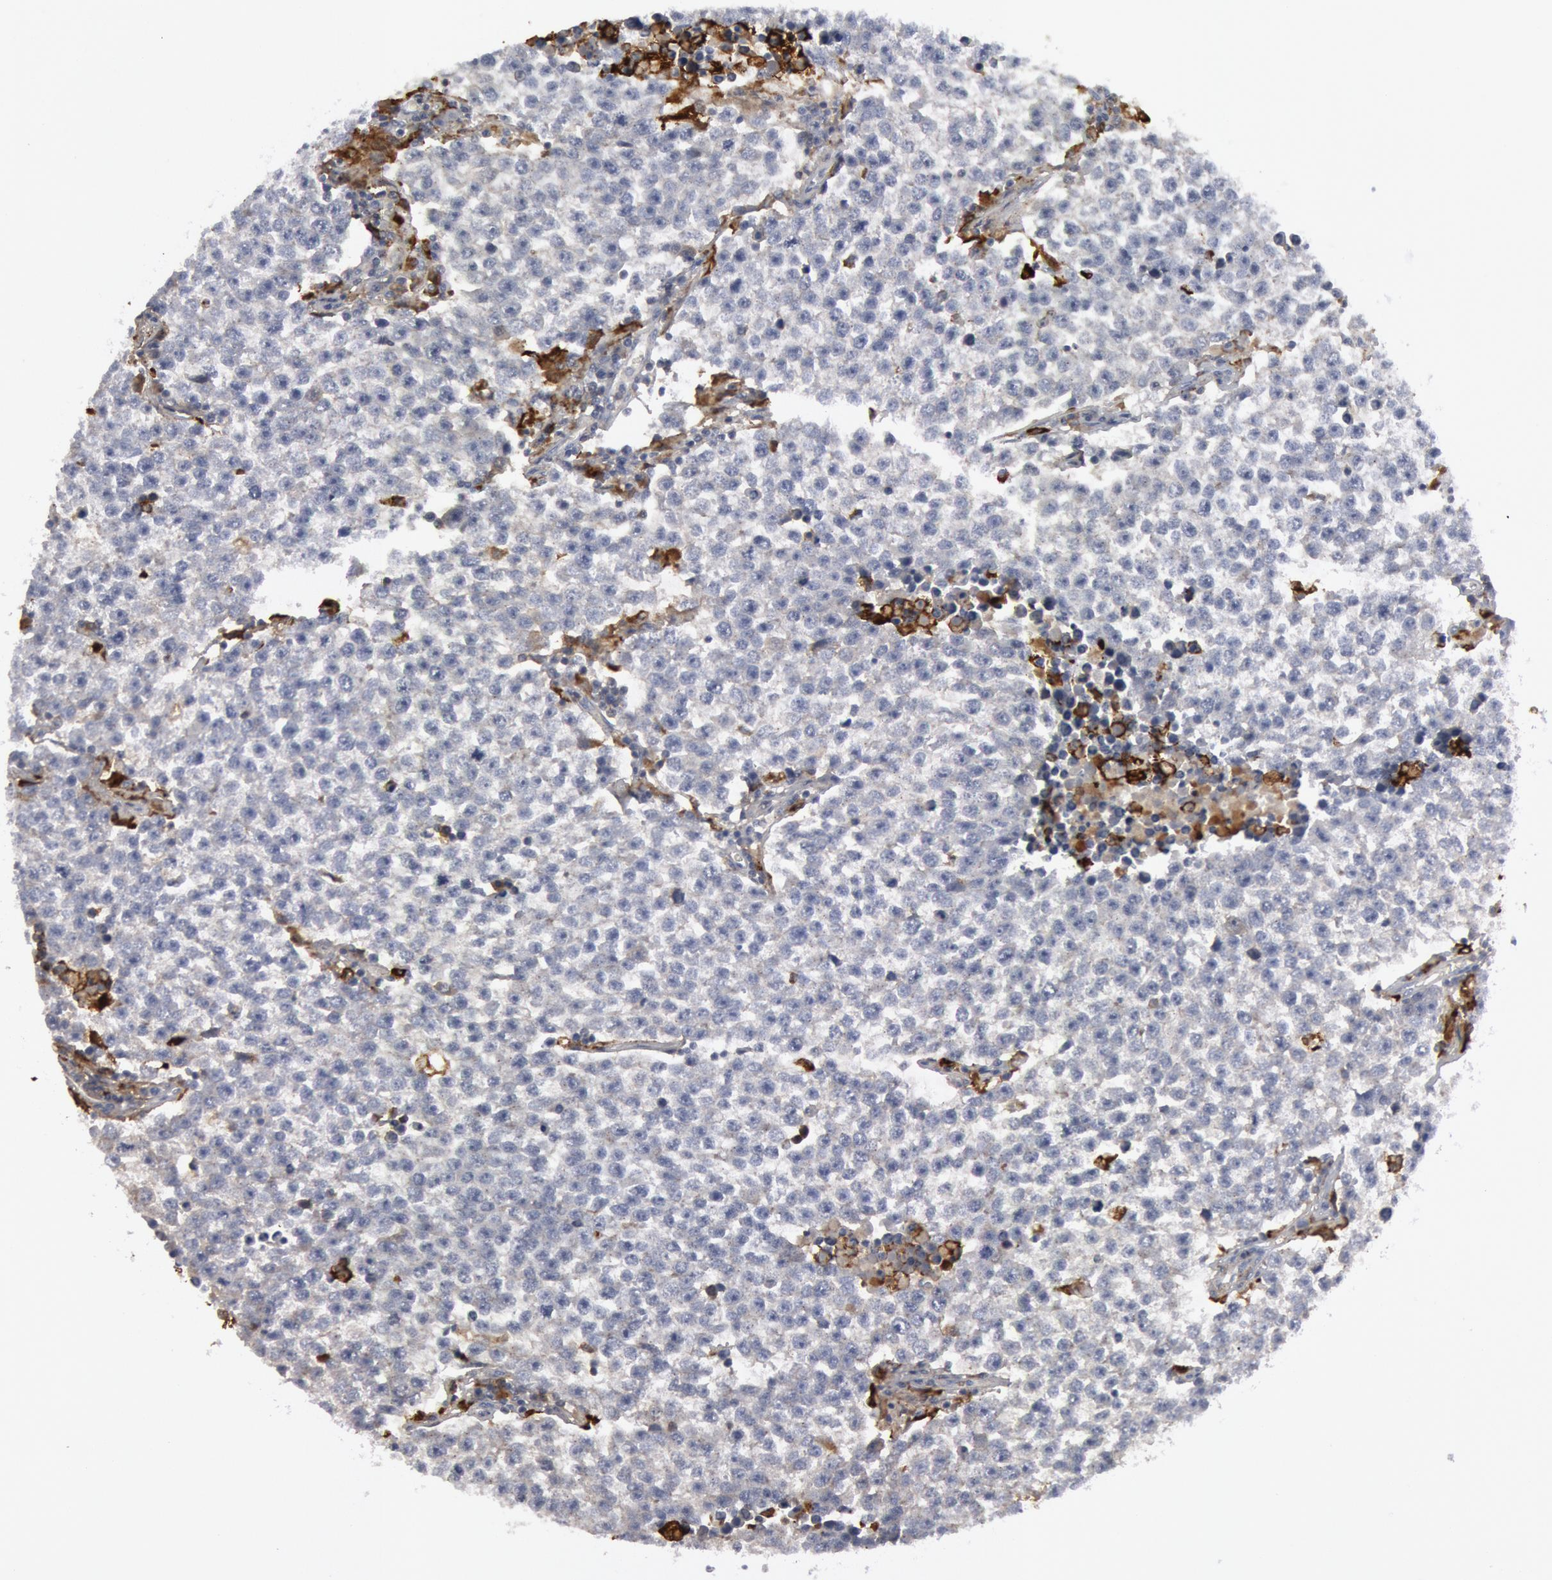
{"staining": {"intensity": "negative", "quantity": "none", "location": "none"}, "tissue": "testis cancer", "cell_type": "Tumor cells", "image_type": "cancer", "snomed": [{"axis": "morphology", "description": "Seminoma, NOS"}, {"axis": "topography", "description": "Testis"}], "caption": "Testis seminoma was stained to show a protein in brown. There is no significant expression in tumor cells.", "gene": "C1QC", "patient": {"sex": "male", "age": 36}}